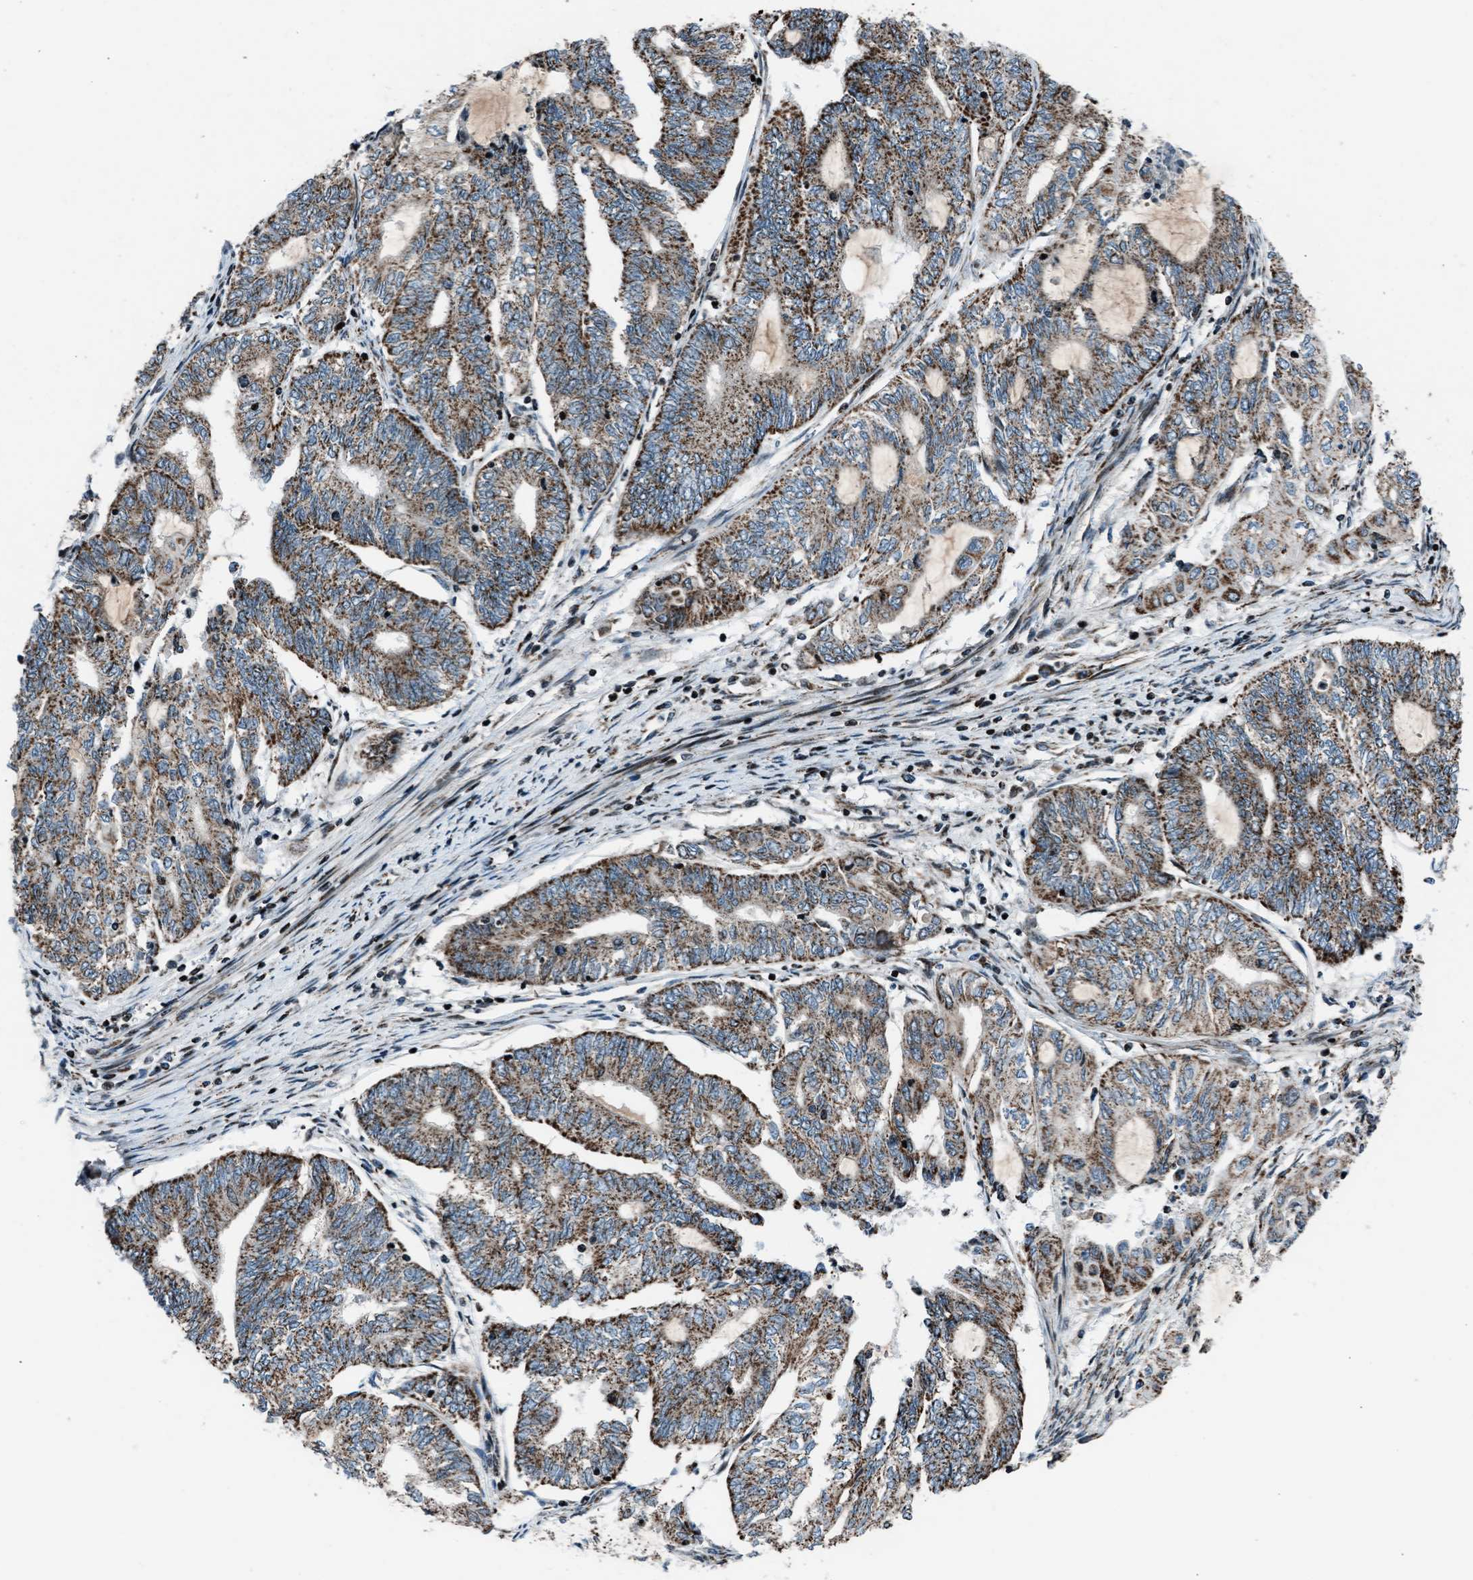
{"staining": {"intensity": "moderate", "quantity": ">75%", "location": "cytoplasmic/membranous"}, "tissue": "endometrial cancer", "cell_type": "Tumor cells", "image_type": "cancer", "snomed": [{"axis": "morphology", "description": "Adenocarcinoma, NOS"}, {"axis": "topography", "description": "Uterus"}, {"axis": "topography", "description": "Endometrium"}], "caption": "Tumor cells exhibit medium levels of moderate cytoplasmic/membranous expression in about >75% of cells in human endometrial cancer.", "gene": "MORC3", "patient": {"sex": "female", "age": 70}}